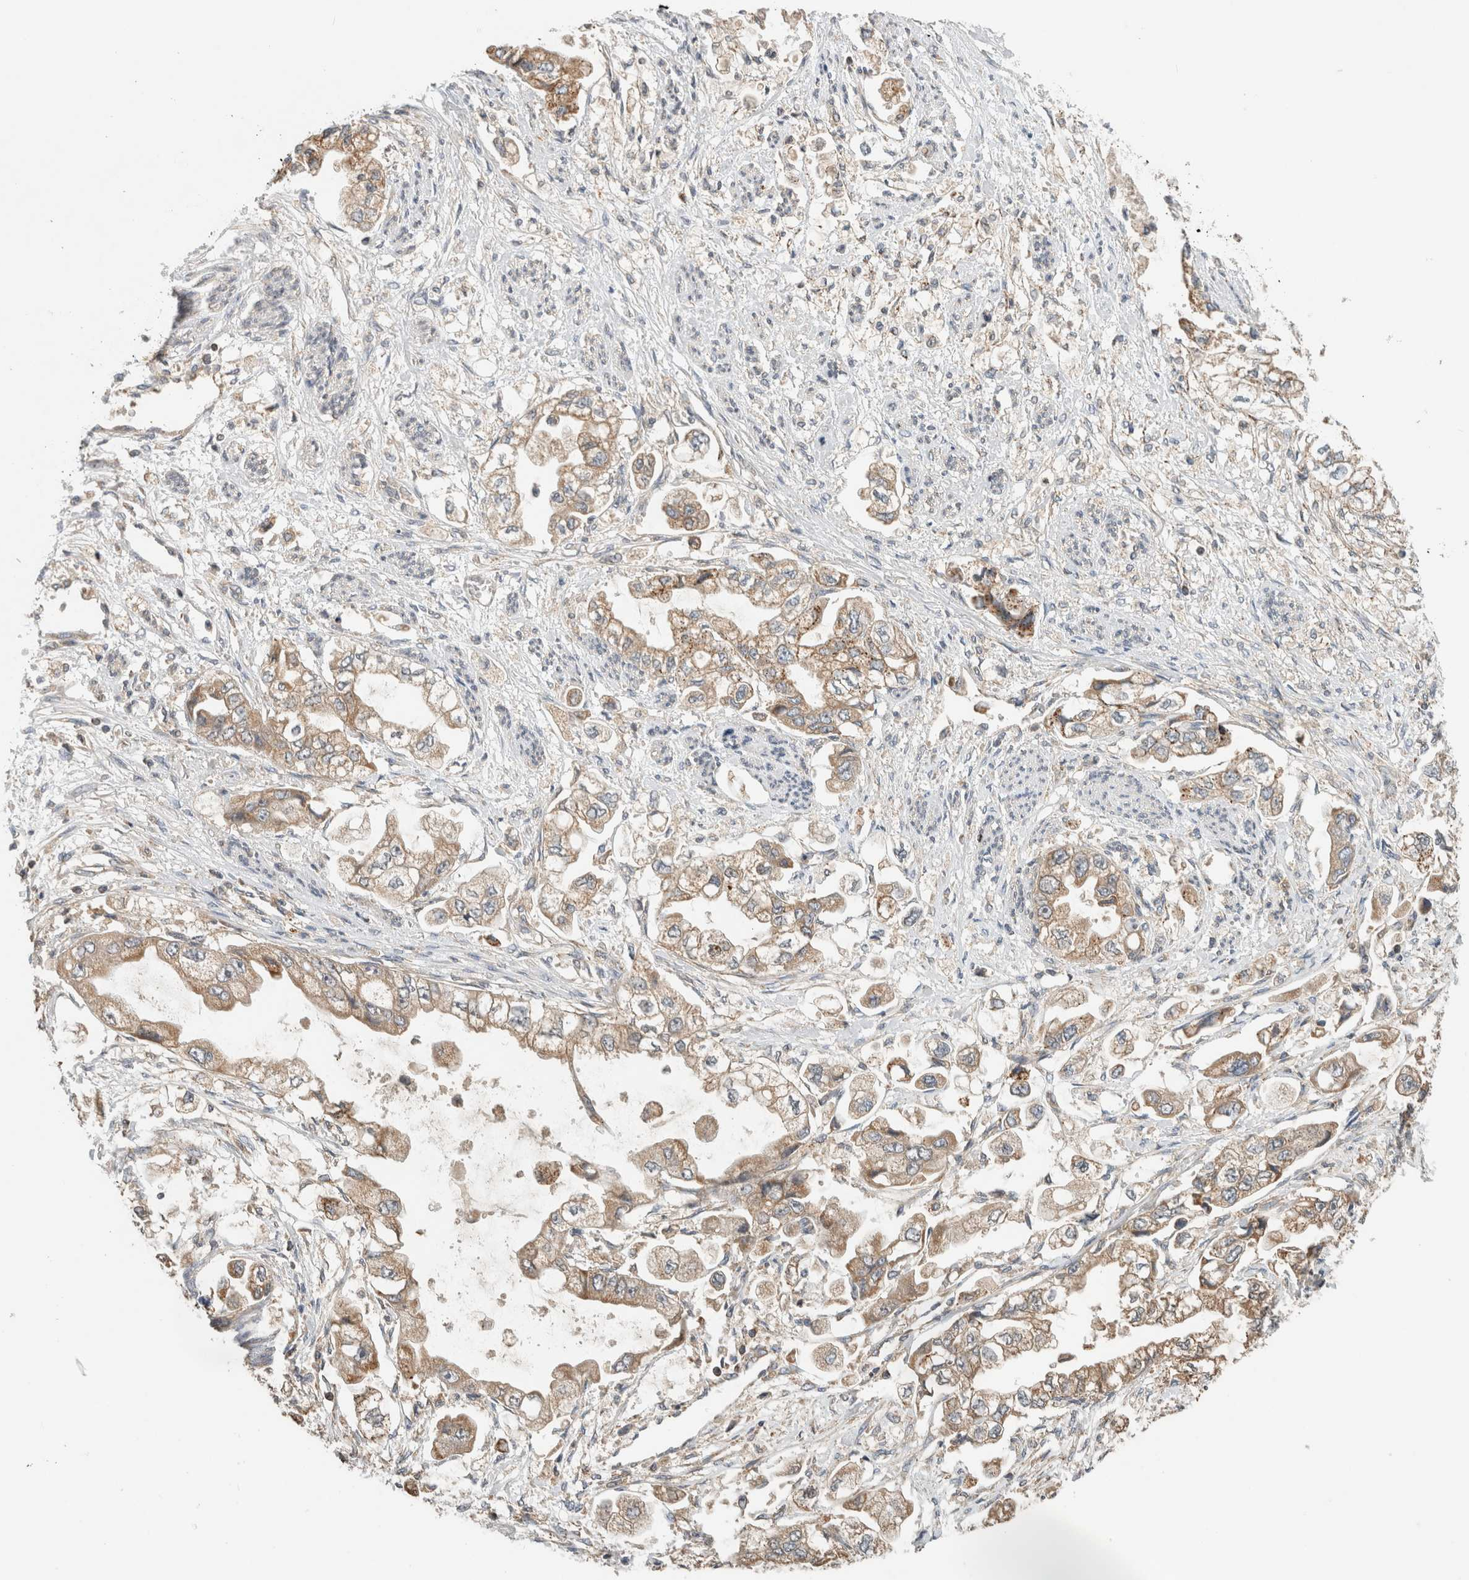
{"staining": {"intensity": "weak", "quantity": ">75%", "location": "cytoplasmic/membranous"}, "tissue": "stomach cancer", "cell_type": "Tumor cells", "image_type": "cancer", "snomed": [{"axis": "morphology", "description": "Adenocarcinoma, NOS"}, {"axis": "topography", "description": "Stomach"}], "caption": "Adenocarcinoma (stomach) was stained to show a protein in brown. There is low levels of weak cytoplasmic/membranous staining in approximately >75% of tumor cells. (Brightfield microscopy of DAB IHC at high magnification).", "gene": "AMPD1", "patient": {"sex": "male", "age": 62}}